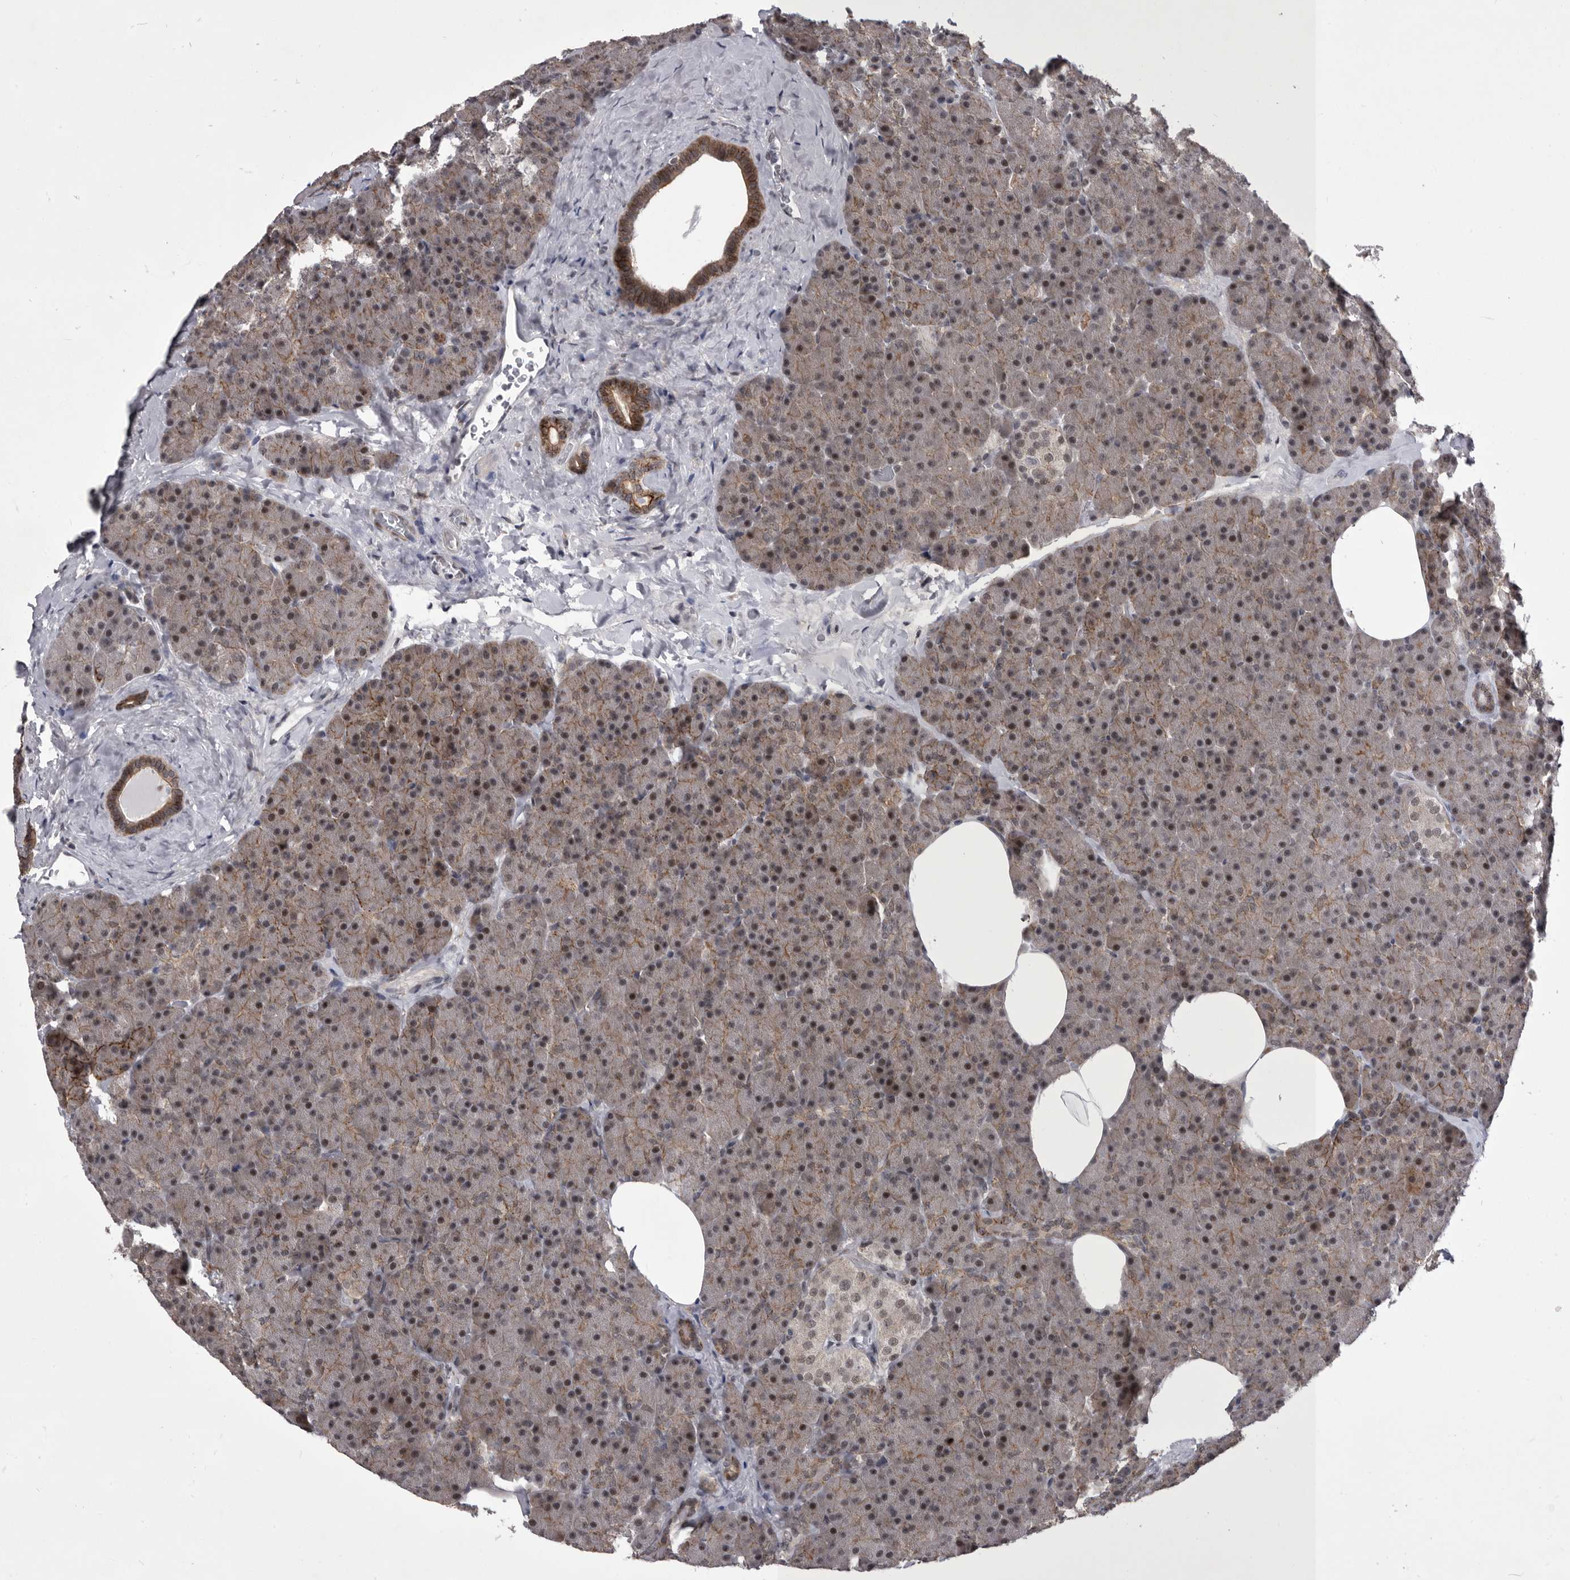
{"staining": {"intensity": "moderate", "quantity": "25%-75%", "location": "cytoplasmic/membranous,nuclear"}, "tissue": "pancreas", "cell_type": "Exocrine glandular cells", "image_type": "normal", "snomed": [{"axis": "morphology", "description": "Normal tissue, NOS"}, {"axis": "morphology", "description": "Carcinoid, malignant, NOS"}, {"axis": "topography", "description": "Pancreas"}], "caption": "Protein expression analysis of benign pancreas exhibits moderate cytoplasmic/membranous,nuclear expression in about 25%-75% of exocrine glandular cells.", "gene": "PRPF3", "patient": {"sex": "female", "age": 35}}